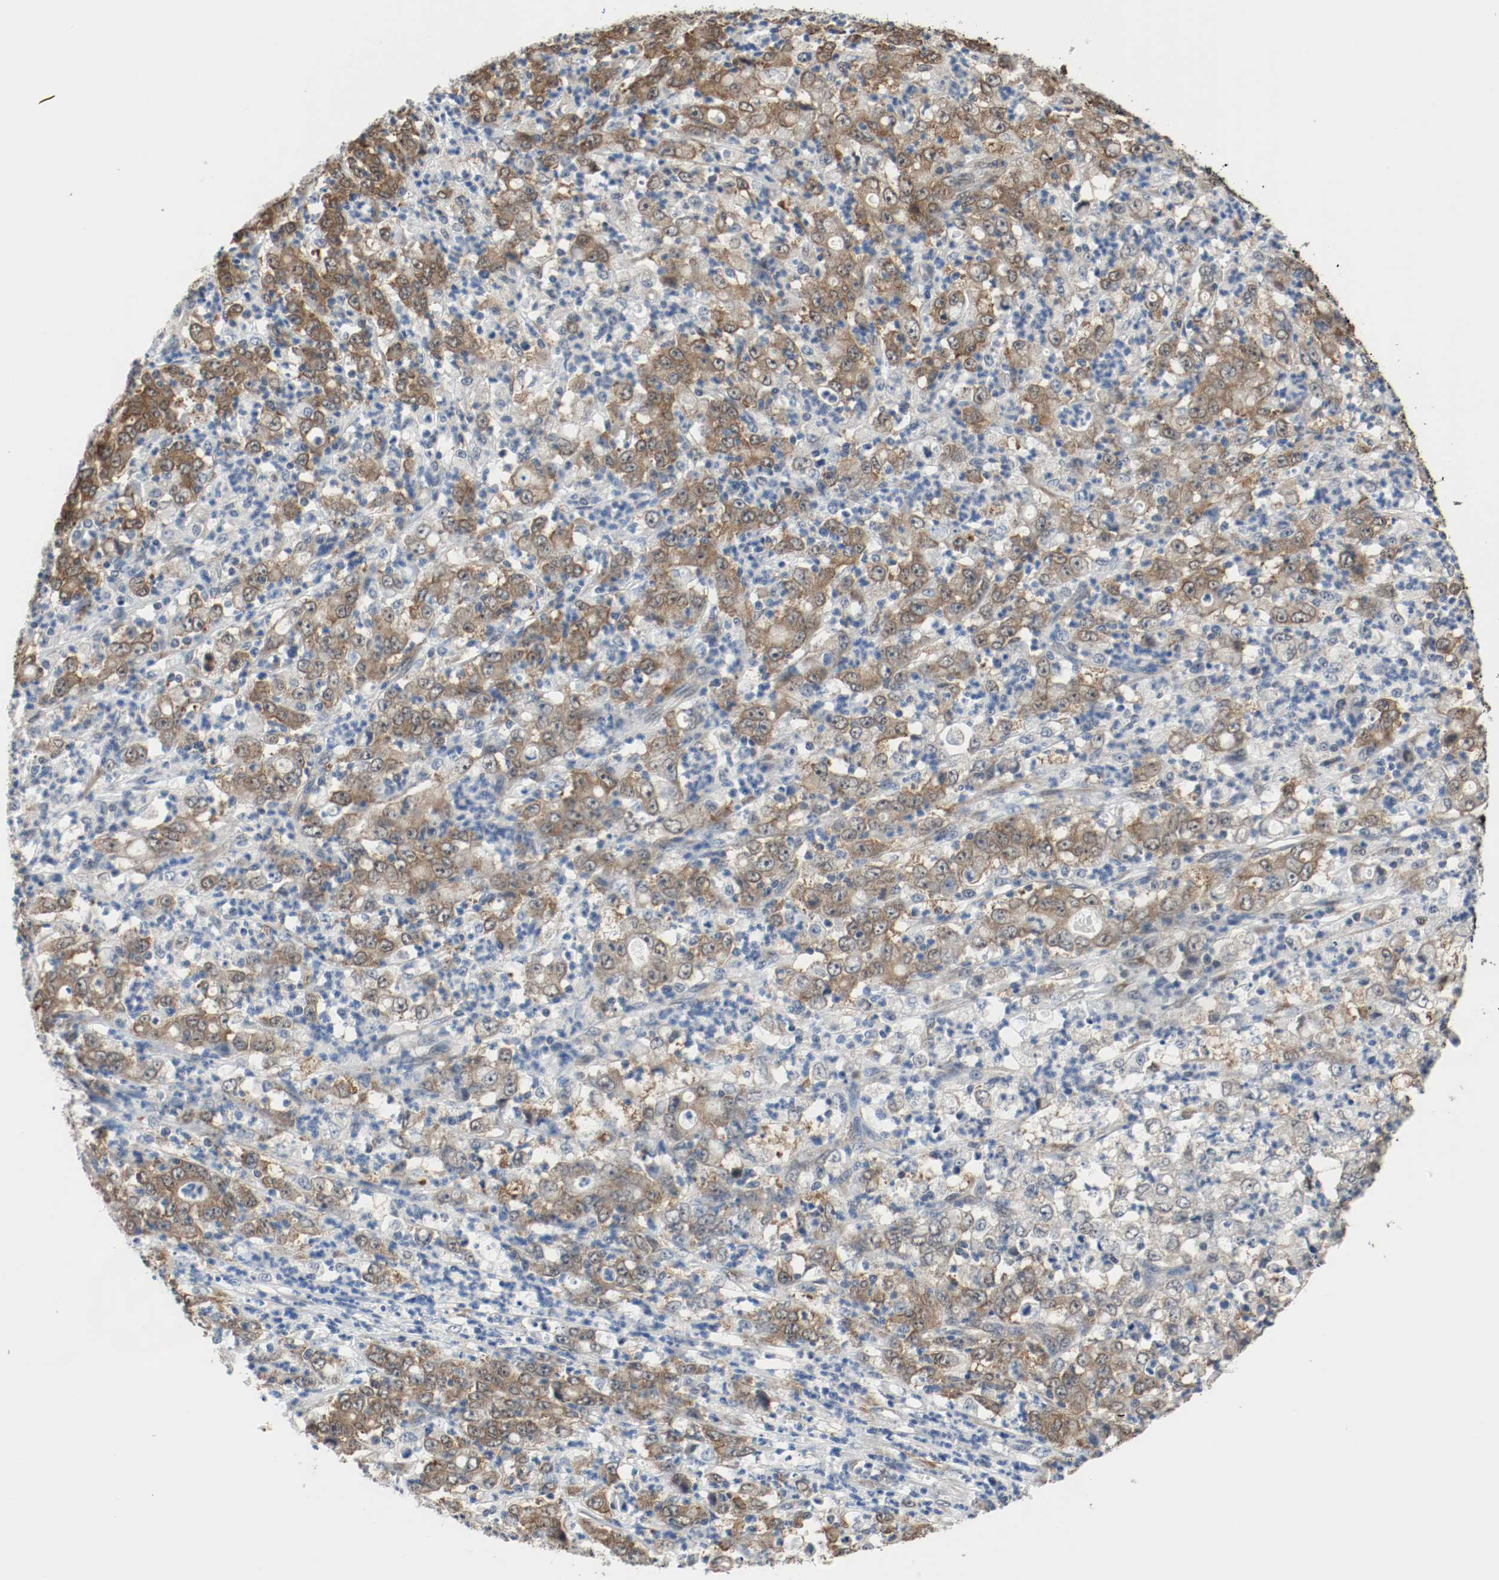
{"staining": {"intensity": "moderate", "quantity": ">75%", "location": "cytoplasmic/membranous,nuclear"}, "tissue": "stomach cancer", "cell_type": "Tumor cells", "image_type": "cancer", "snomed": [{"axis": "morphology", "description": "Adenocarcinoma, NOS"}, {"axis": "topography", "description": "Stomach, lower"}], "caption": "Protein analysis of stomach cancer (adenocarcinoma) tissue demonstrates moderate cytoplasmic/membranous and nuclear staining in approximately >75% of tumor cells. (DAB (3,3'-diaminobenzidine) IHC with brightfield microscopy, high magnification).", "gene": "PPME1", "patient": {"sex": "female", "age": 71}}